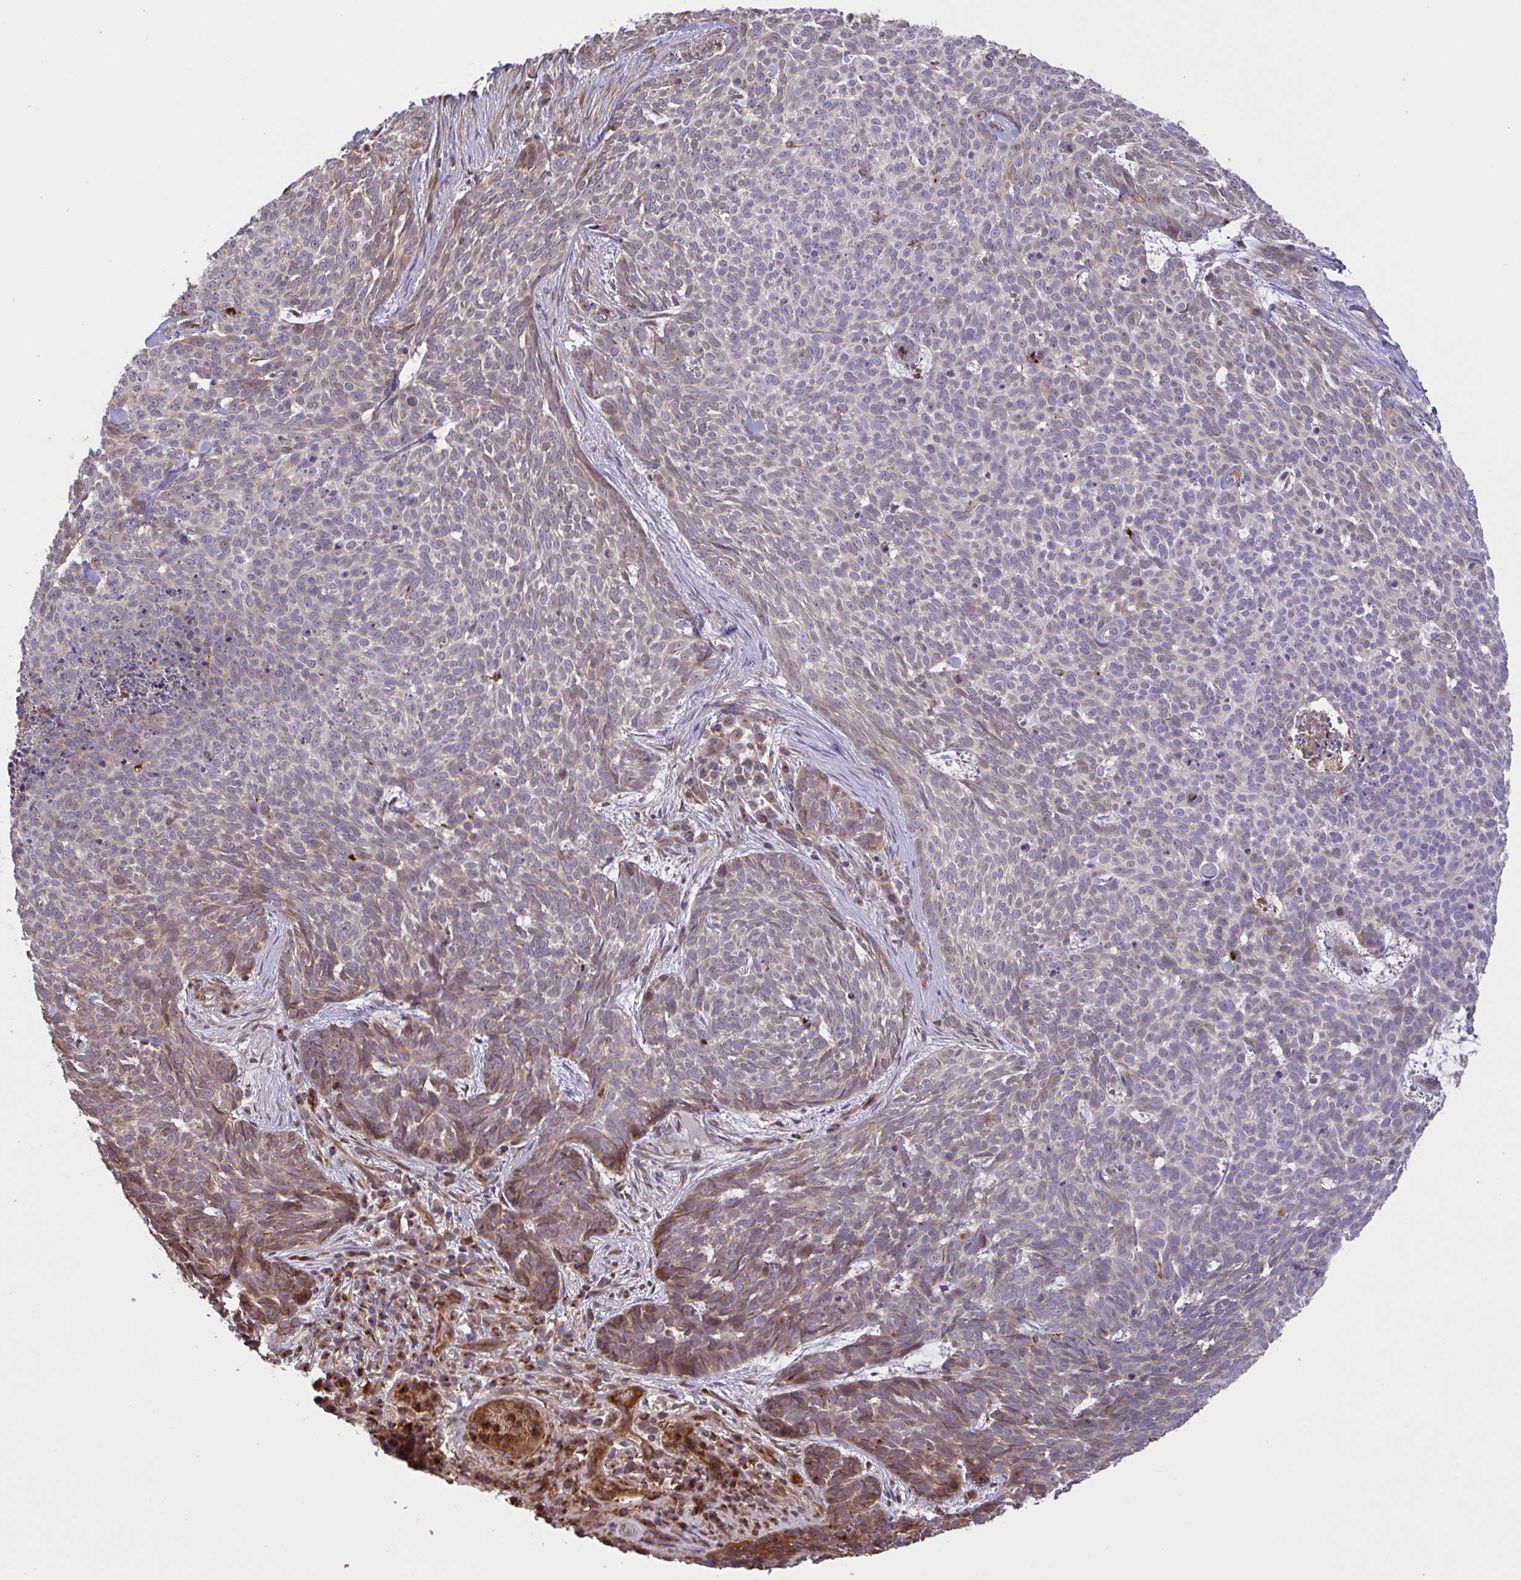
{"staining": {"intensity": "weak", "quantity": "<25%", "location": "cytoplasmic/membranous"}, "tissue": "skin cancer", "cell_type": "Tumor cells", "image_type": "cancer", "snomed": [{"axis": "morphology", "description": "Basal cell carcinoma"}, {"axis": "topography", "description": "Skin"}], "caption": "Immunohistochemical staining of basal cell carcinoma (skin) demonstrates no significant staining in tumor cells. (DAB (3,3'-diaminobenzidine) immunohistochemistry visualized using brightfield microscopy, high magnification).", "gene": "IL1R1", "patient": {"sex": "female", "age": 93}}